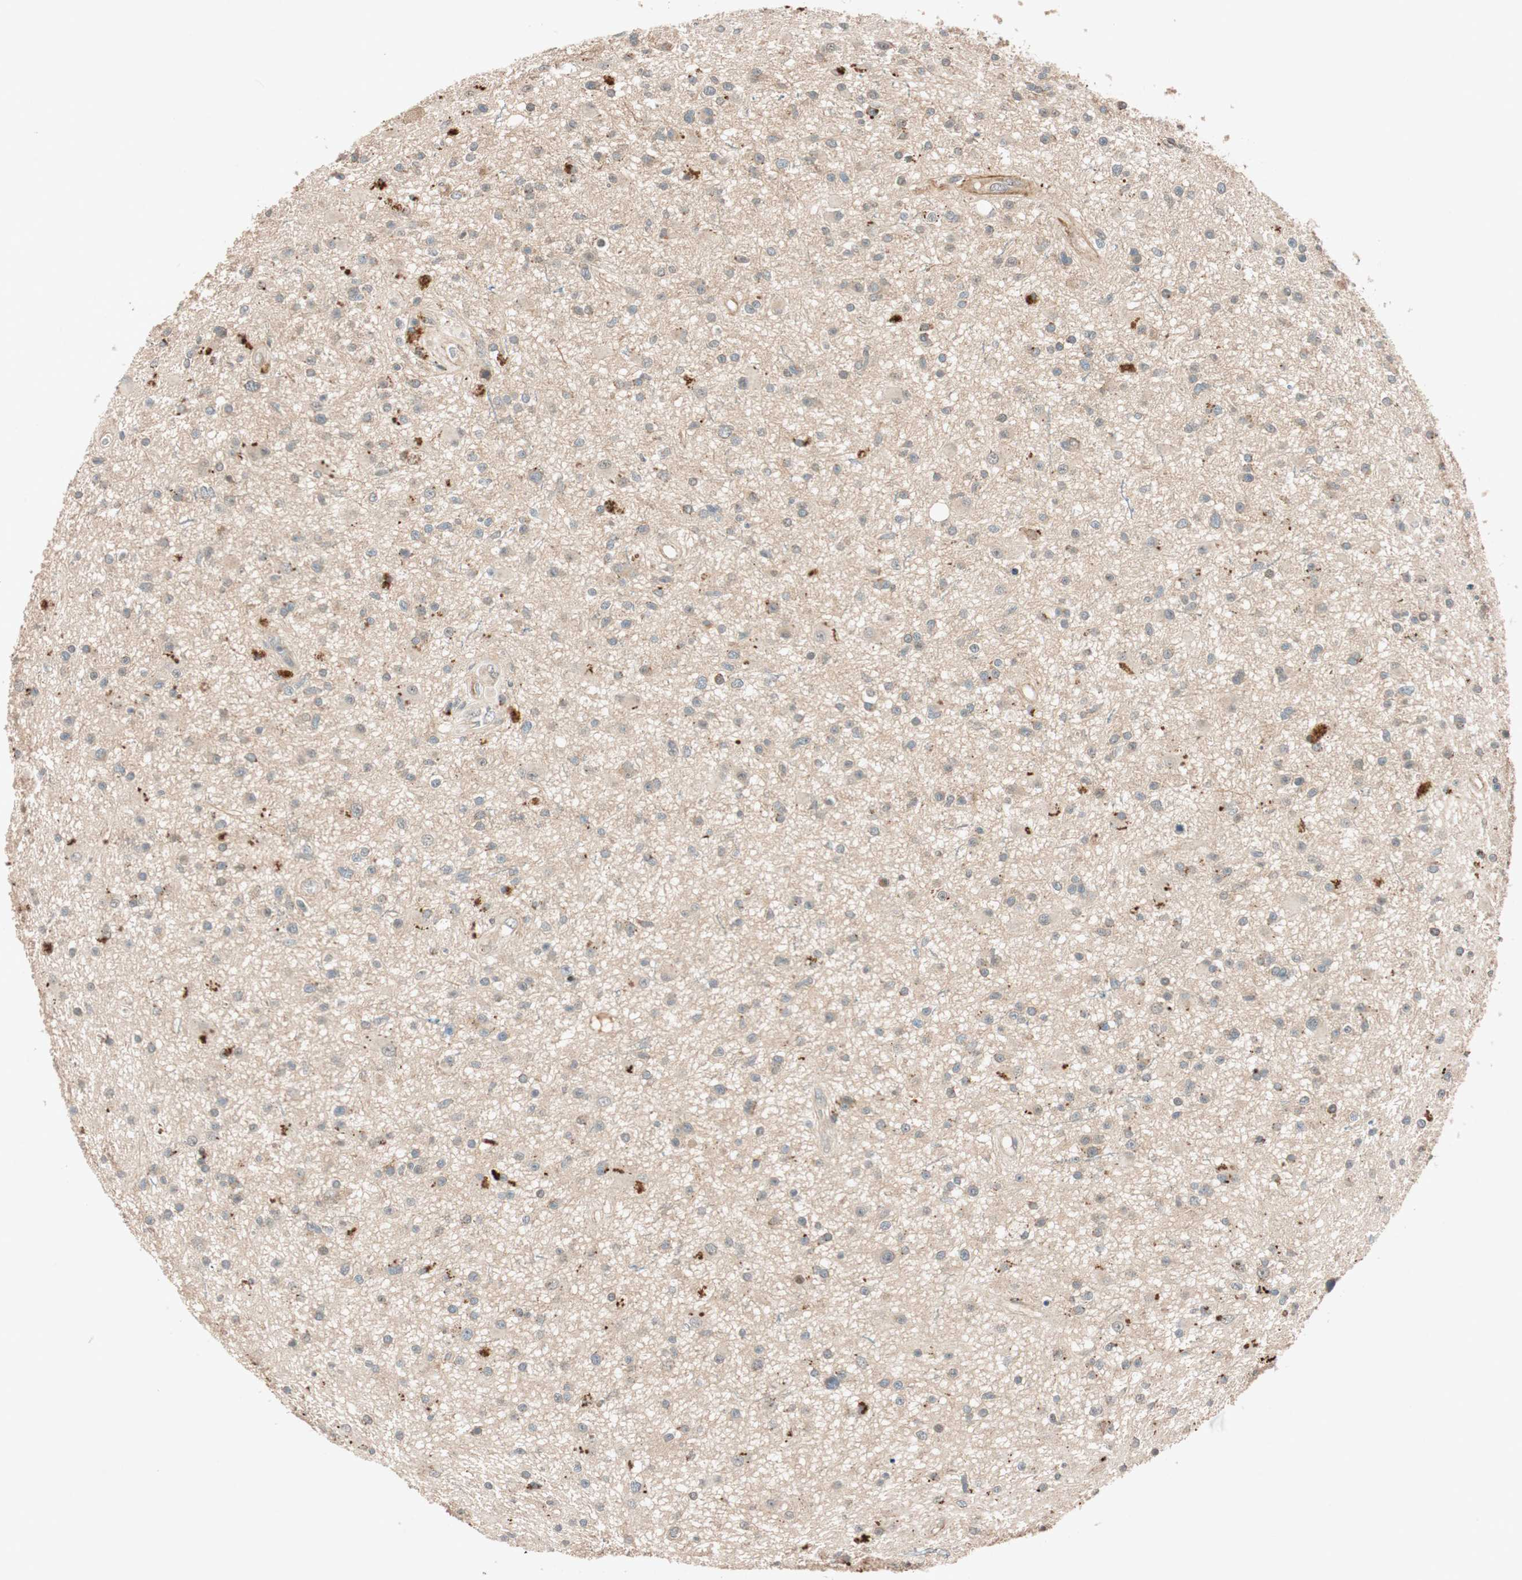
{"staining": {"intensity": "strong", "quantity": "<25%", "location": "cytoplasmic/membranous"}, "tissue": "glioma", "cell_type": "Tumor cells", "image_type": "cancer", "snomed": [{"axis": "morphology", "description": "Glioma, malignant, High grade"}, {"axis": "topography", "description": "Brain"}], "caption": "Immunohistochemistry (IHC) of malignant high-grade glioma shows medium levels of strong cytoplasmic/membranous positivity in about <25% of tumor cells.", "gene": "EPHA6", "patient": {"sex": "male", "age": 33}}